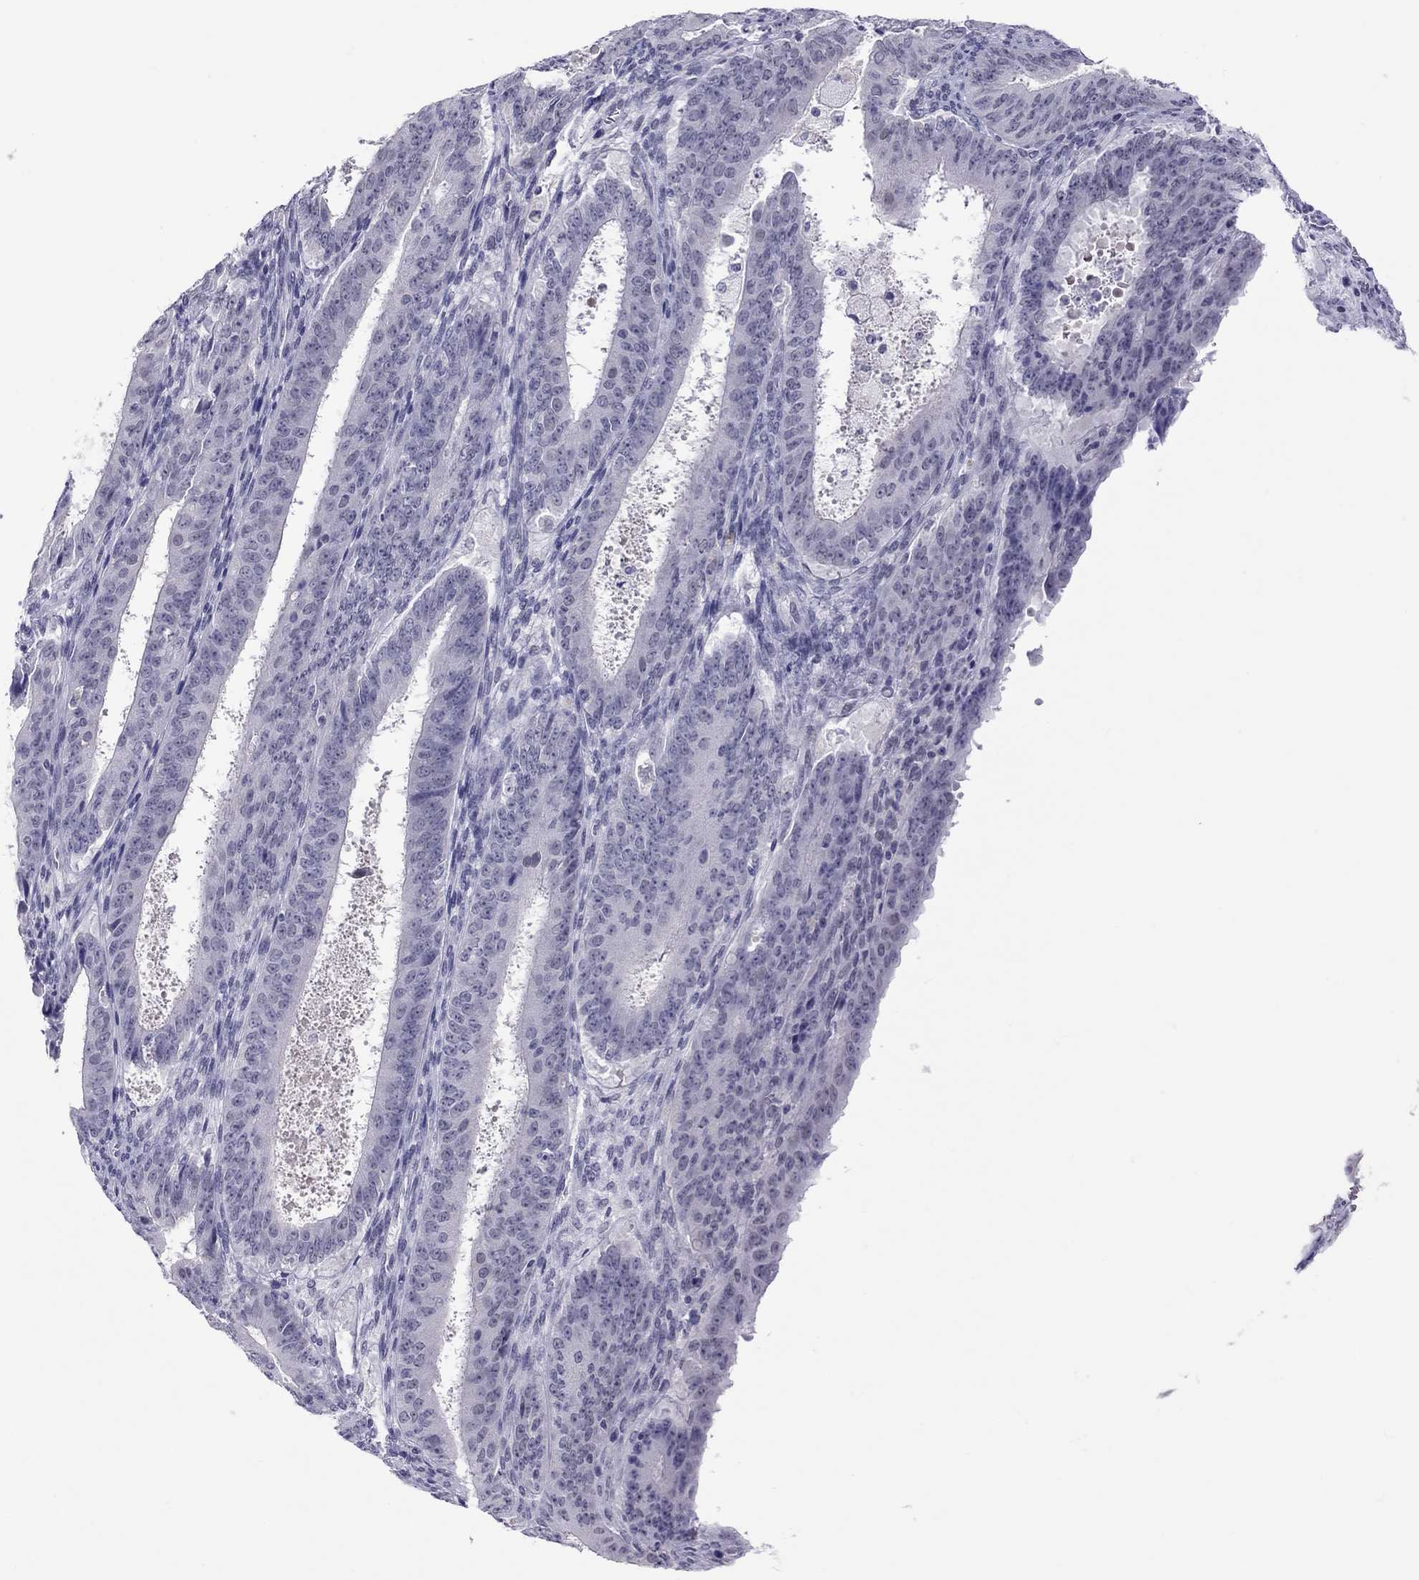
{"staining": {"intensity": "negative", "quantity": "none", "location": "none"}, "tissue": "ovarian cancer", "cell_type": "Tumor cells", "image_type": "cancer", "snomed": [{"axis": "morphology", "description": "Carcinoma, endometroid"}, {"axis": "topography", "description": "Ovary"}], "caption": "Immunohistochemistry of human ovarian cancer reveals no staining in tumor cells.", "gene": "CHRNB3", "patient": {"sex": "female", "age": 42}}